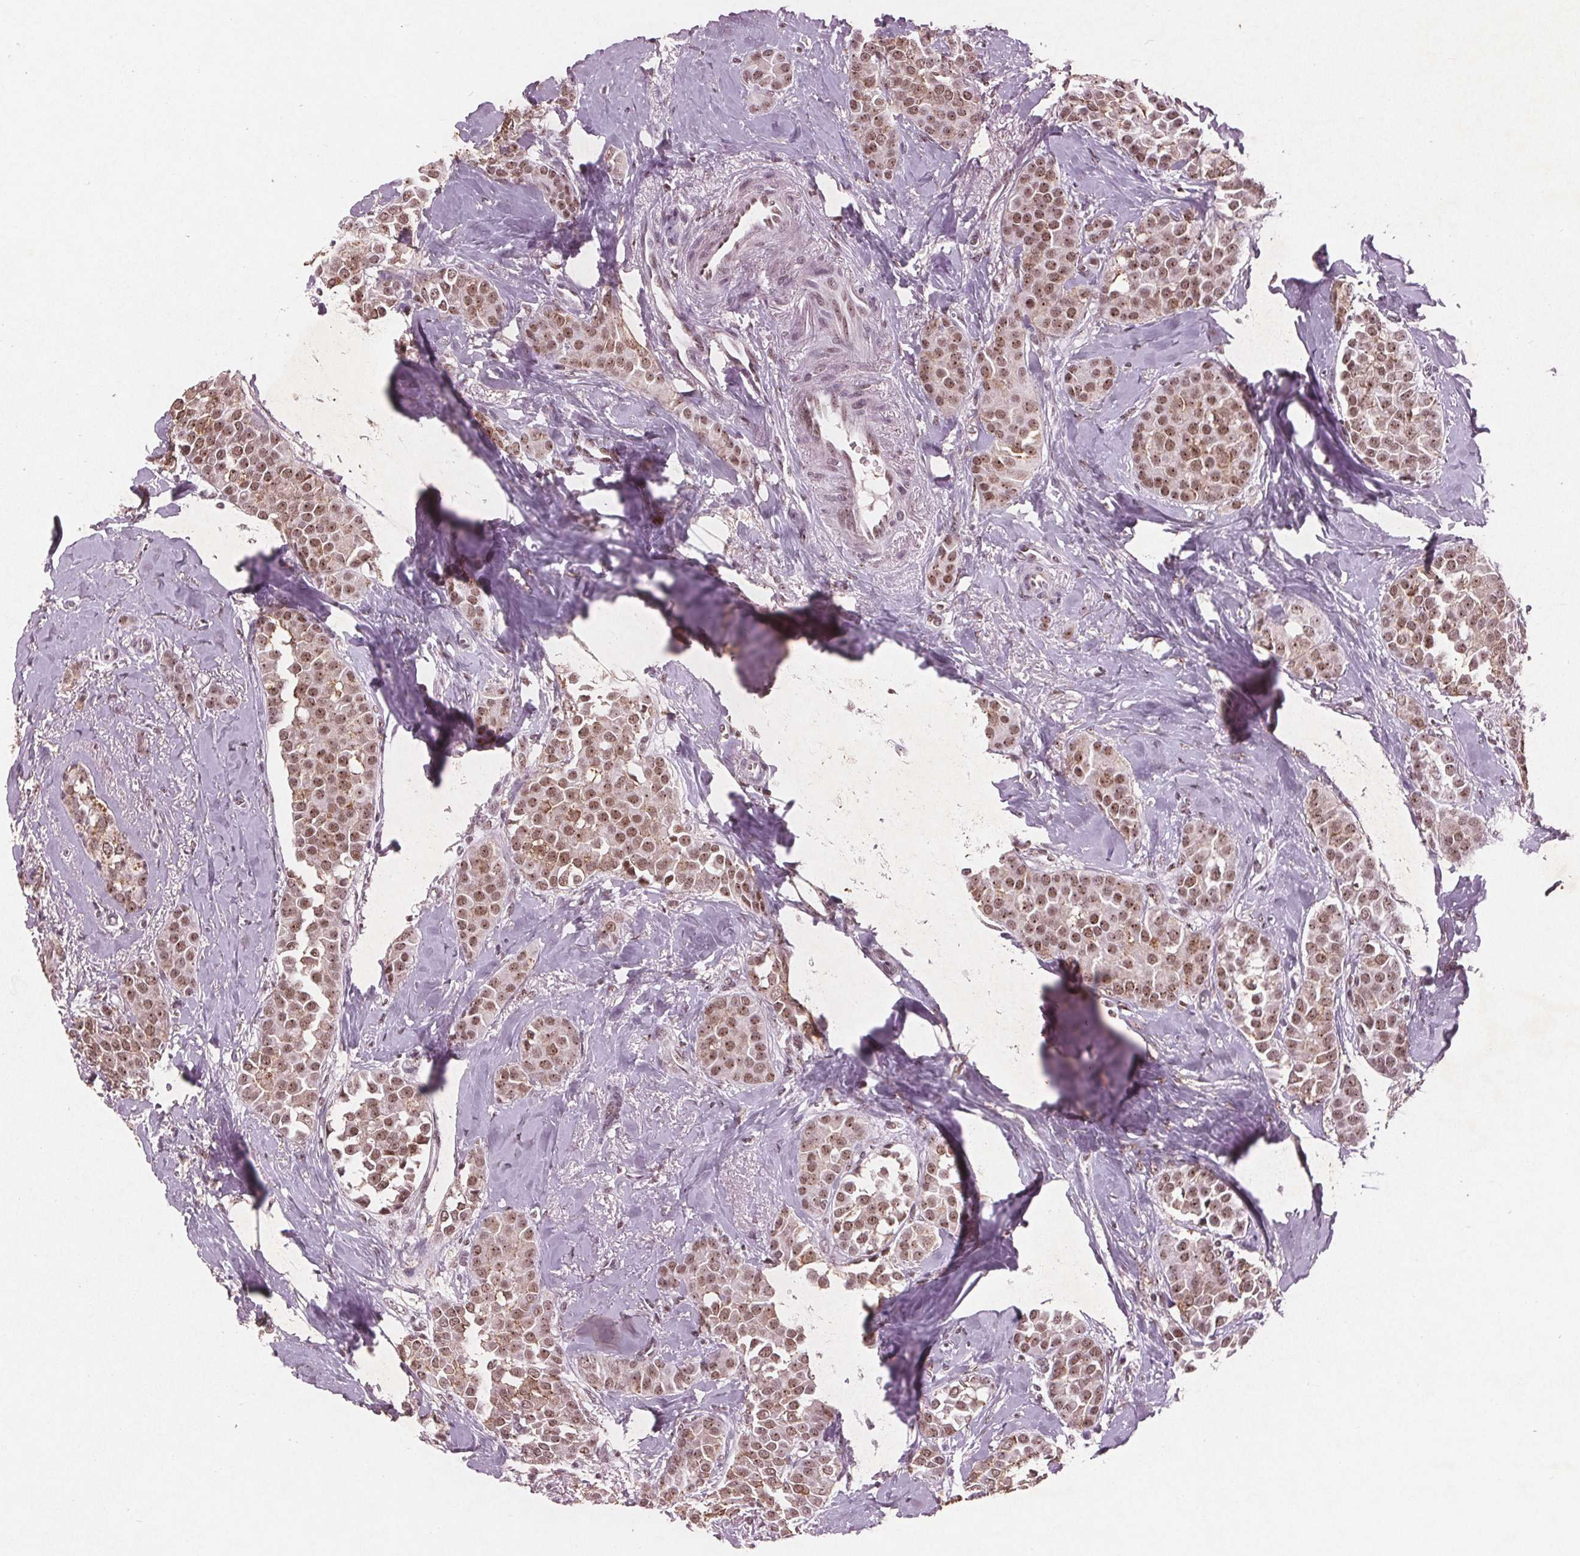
{"staining": {"intensity": "moderate", "quantity": ">75%", "location": "nuclear"}, "tissue": "breast cancer", "cell_type": "Tumor cells", "image_type": "cancer", "snomed": [{"axis": "morphology", "description": "Duct carcinoma"}, {"axis": "topography", "description": "Breast"}], "caption": "Moderate nuclear protein expression is identified in approximately >75% of tumor cells in breast cancer. (DAB (3,3'-diaminobenzidine) = brown stain, brightfield microscopy at high magnification).", "gene": "RPS6KA2", "patient": {"sex": "female", "age": 79}}